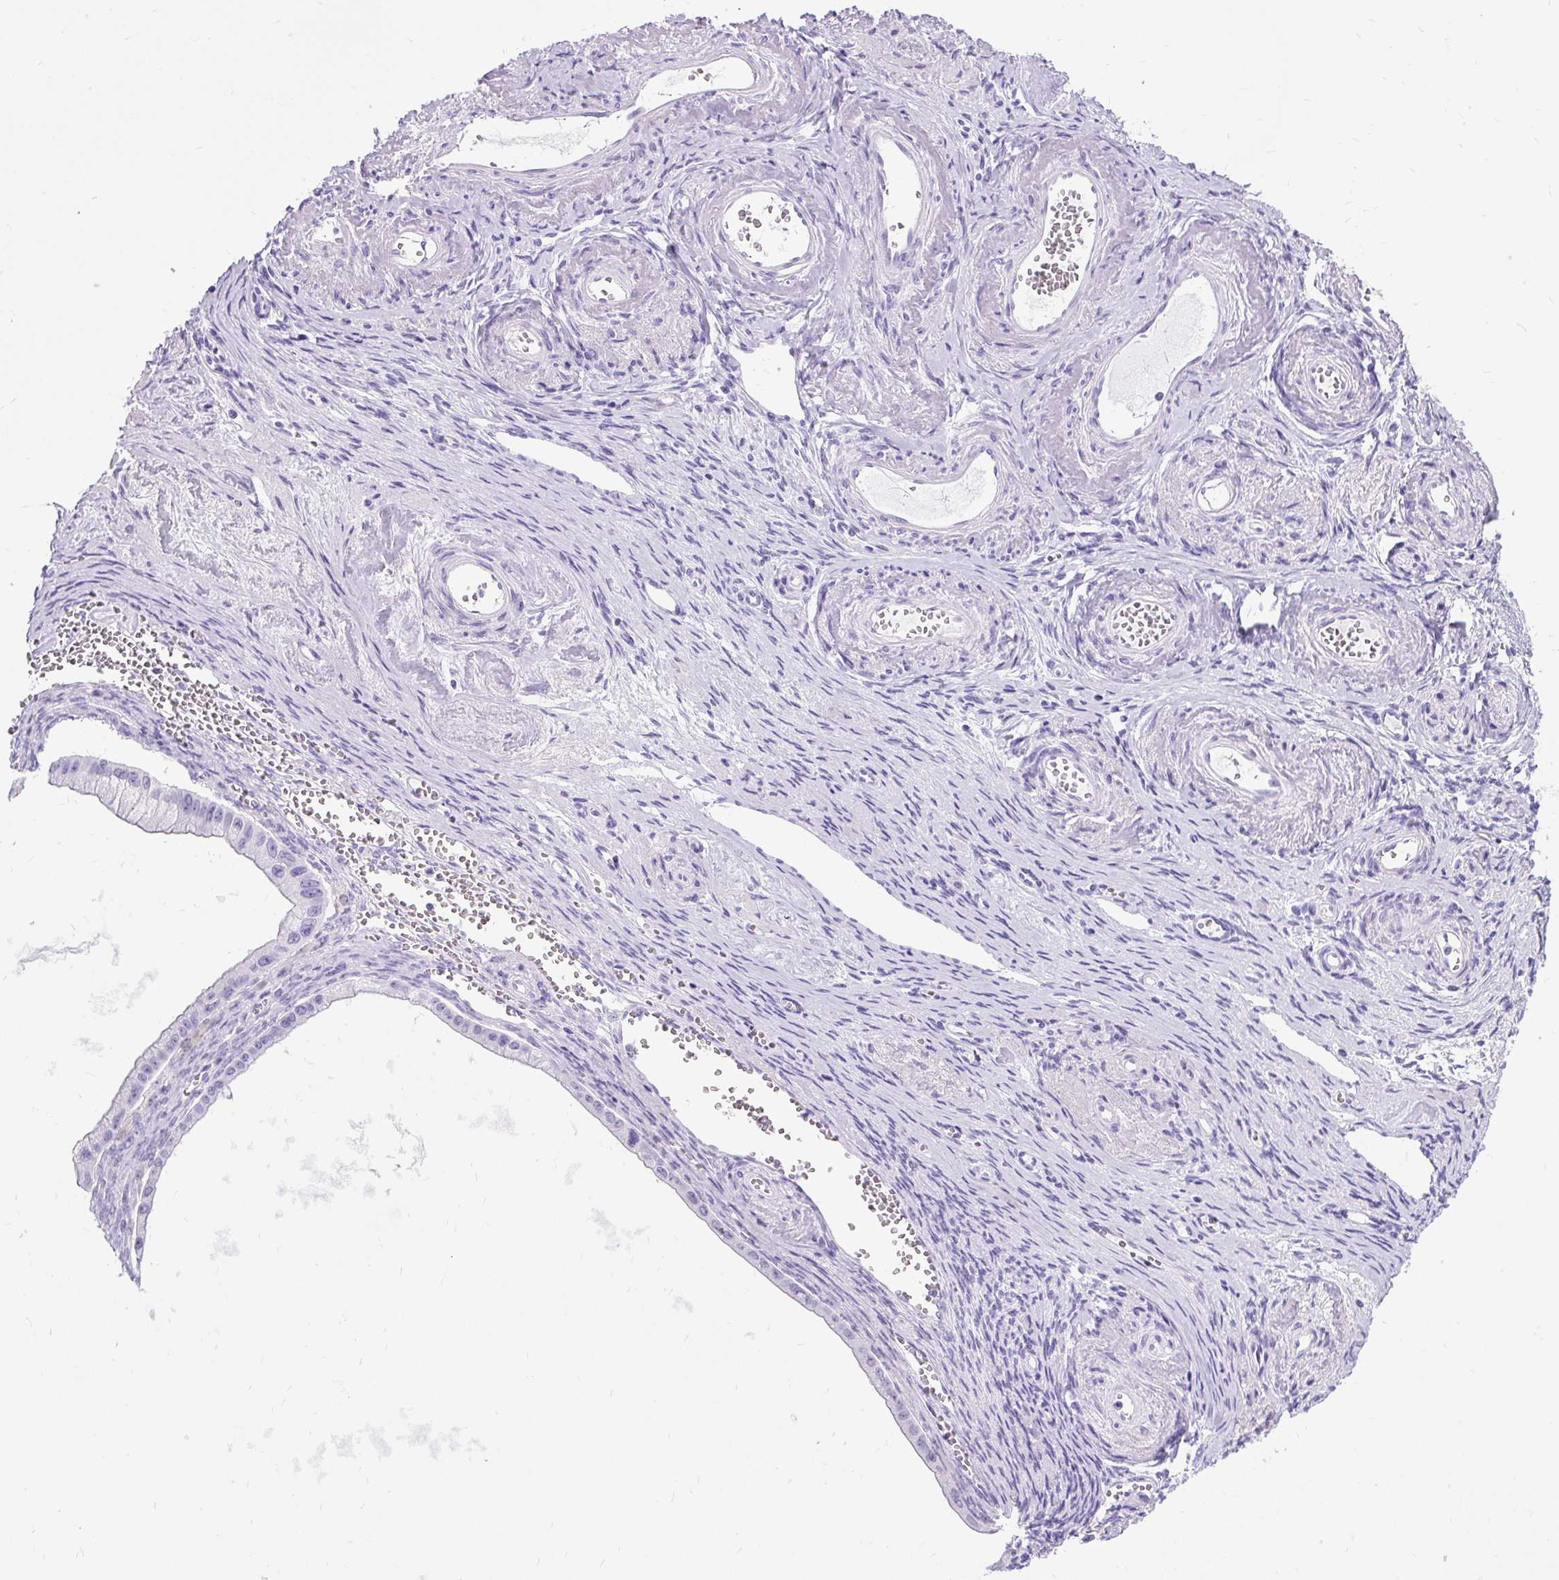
{"staining": {"intensity": "negative", "quantity": "none", "location": "none"}, "tissue": "ovarian cancer", "cell_type": "Tumor cells", "image_type": "cancer", "snomed": [{"axis": "morphology", "description": "Cystadenocarcinoma, mucinous, NOS"}, {"axis": "topography", "description": "Ovary"}], "caption": "An image of human mucinous cystadenocarcinoma (ovarian) is negative for staining in tumor cells. (DAB (3,3'-diaminobenzidine) immunohistochemistry with hematoxylin counter stain).", "gene": "PVALB", "patient": {"sex": "female", "age": 59}}